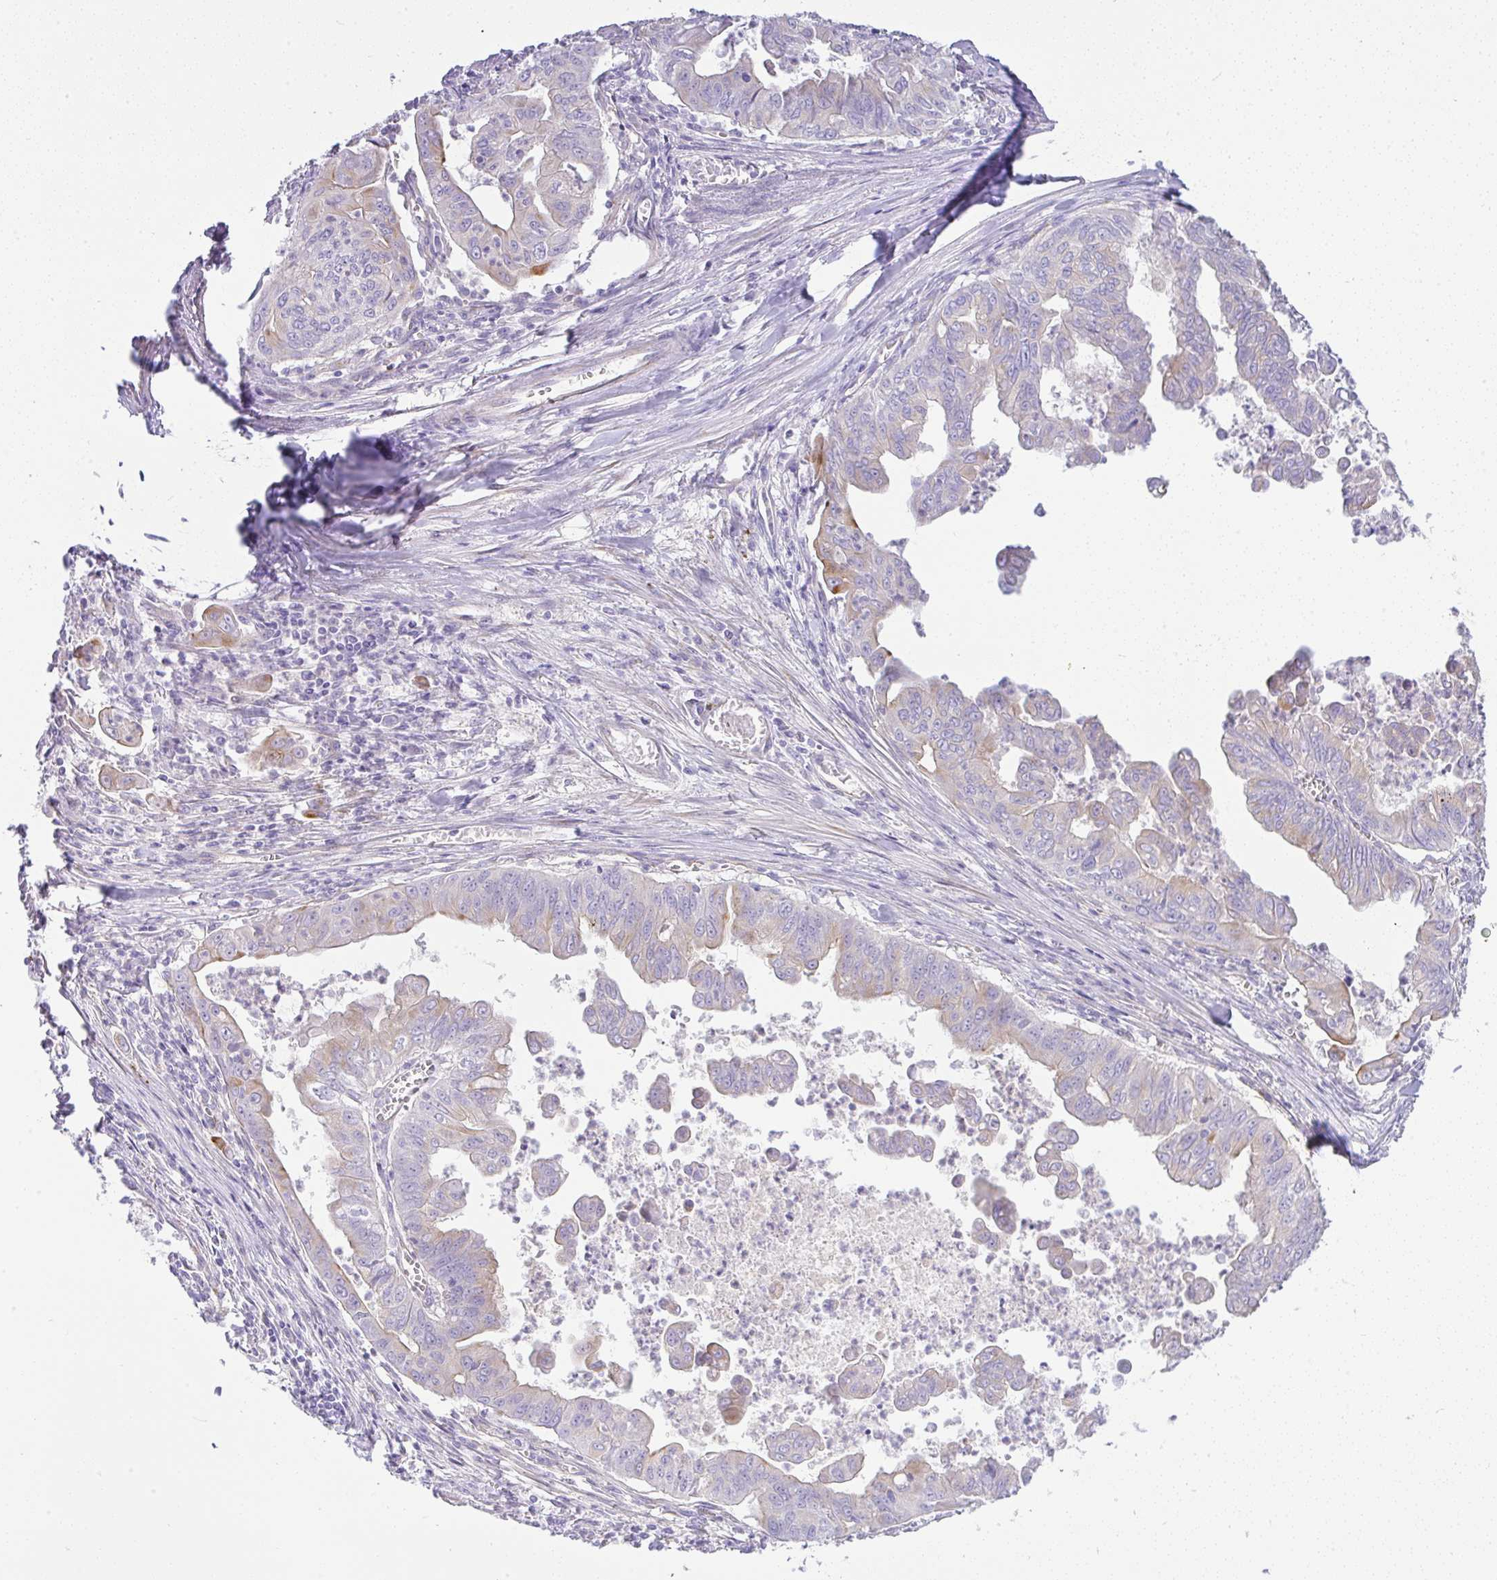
{"staining": {"intensity": "weak", "quantity": "25%-75%", "location": "cytoplasmic/membranous"}, "tissue": "stomach cancer", "cell_type": "Tumor cells", "image_type": "cancer", "snomed": [{"axis": "morphology", "description": "Adenocarcinoma, NOS"}, {"axis": "topography", "description": "Stomach, upper"}], "caption": "DAB immunohistochemical staining of stomach cancer (adenocarcinoma) demonstrates weak cytoplasmic/membranous protein positivity in about 25%-75% of tumor cells.", "gene": "FAM177A1", "patient": {"sex": "male", "age": 80}}